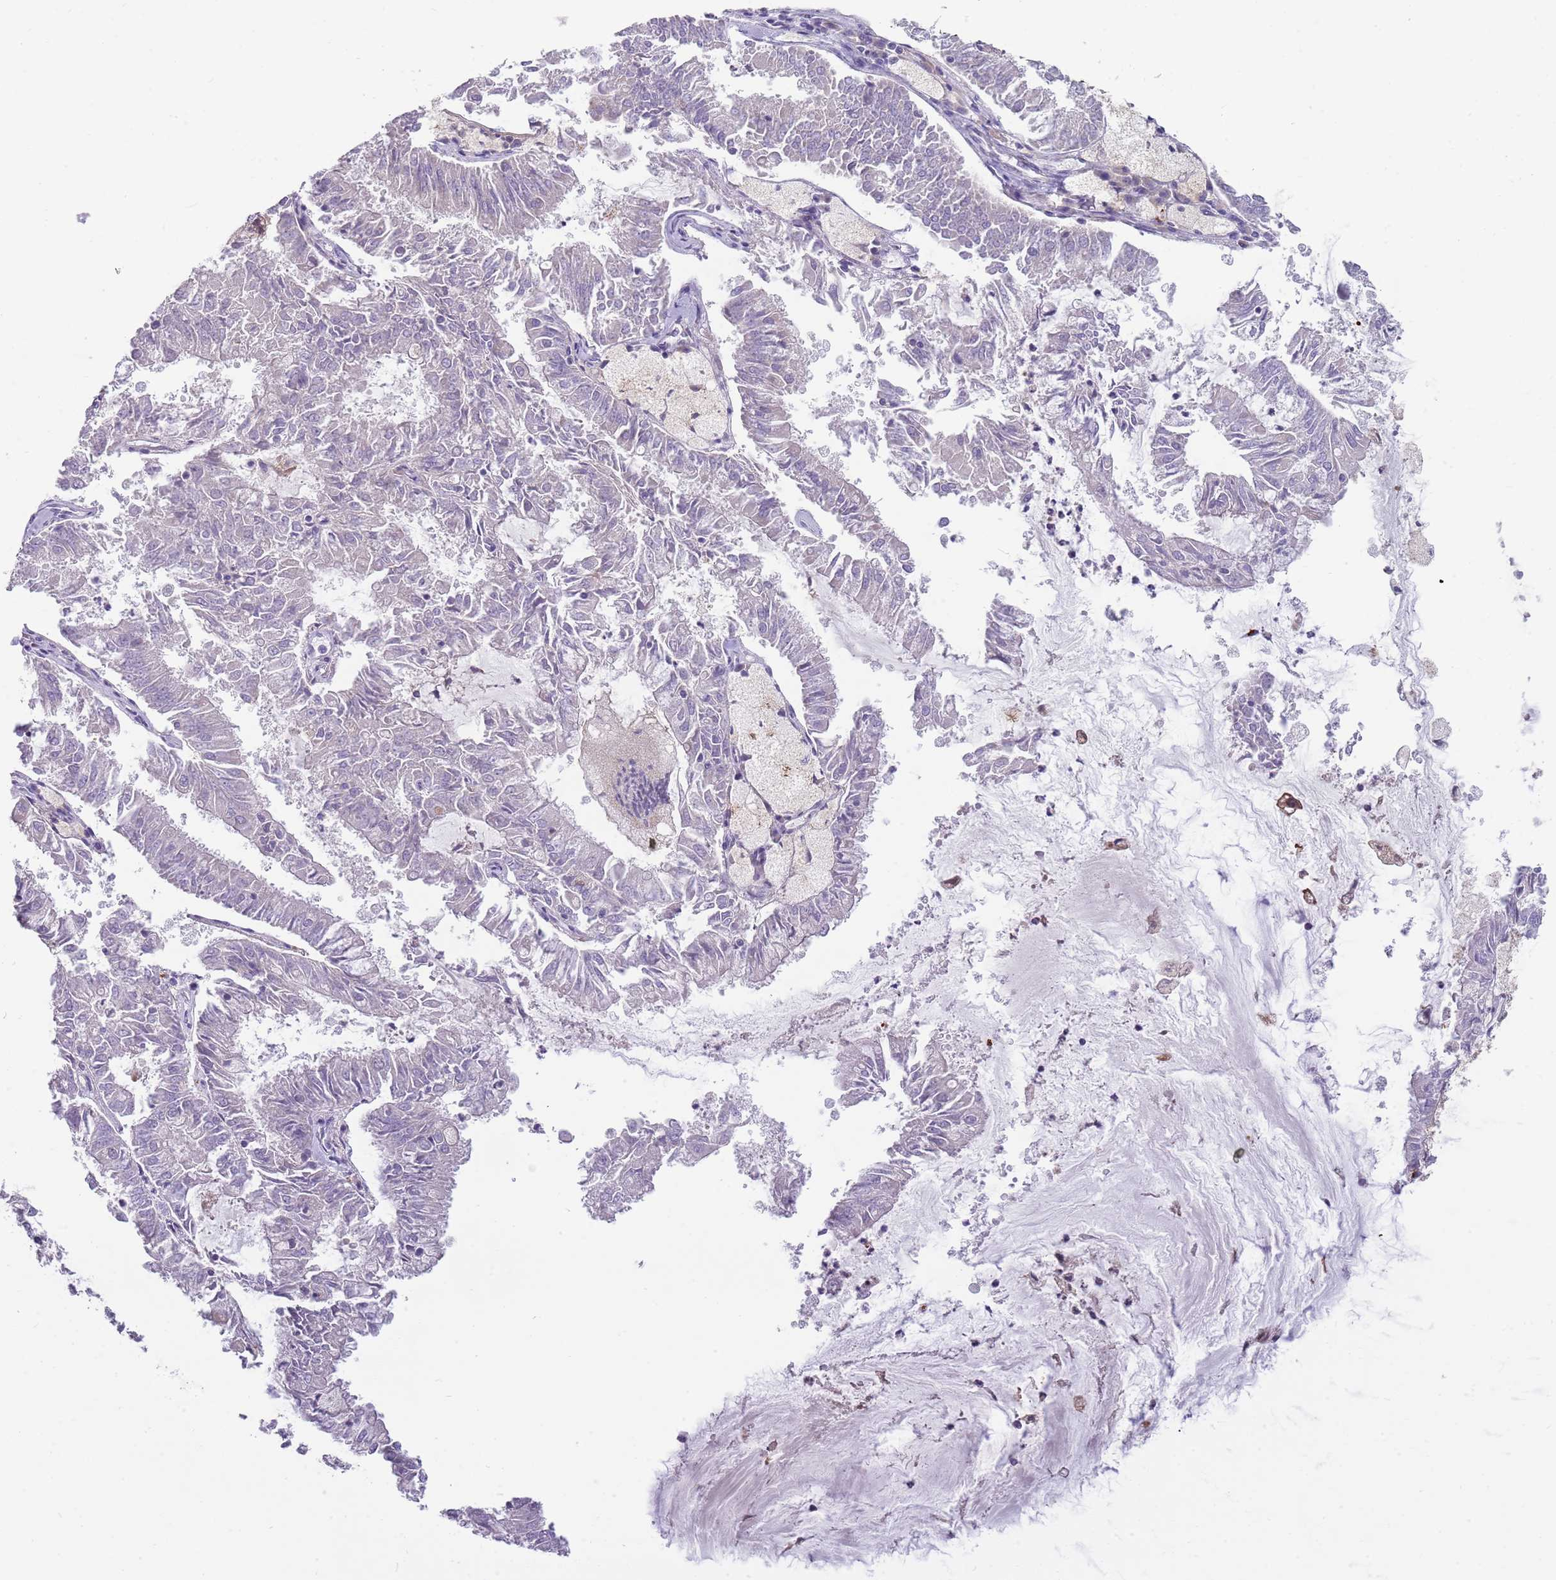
{"staining": {"intensity": "negative", "quantity": "none", "location": "none"}, "tissue": "endometrial cancer", "cell_type": "Tumor cells", "image_type": "cancer", "snomed": [{"axis": "morphology", "description": "Adenocarcinoma, NOS"}, {"axis": "topography", "description": "Endometrium"}], "caption": "Endometrial cancer was stained to show a protein in brown. There is no significant staining in tumor cells.", "gene": "DIPK1C", "patient": {"sex": "female", "age": 57}}